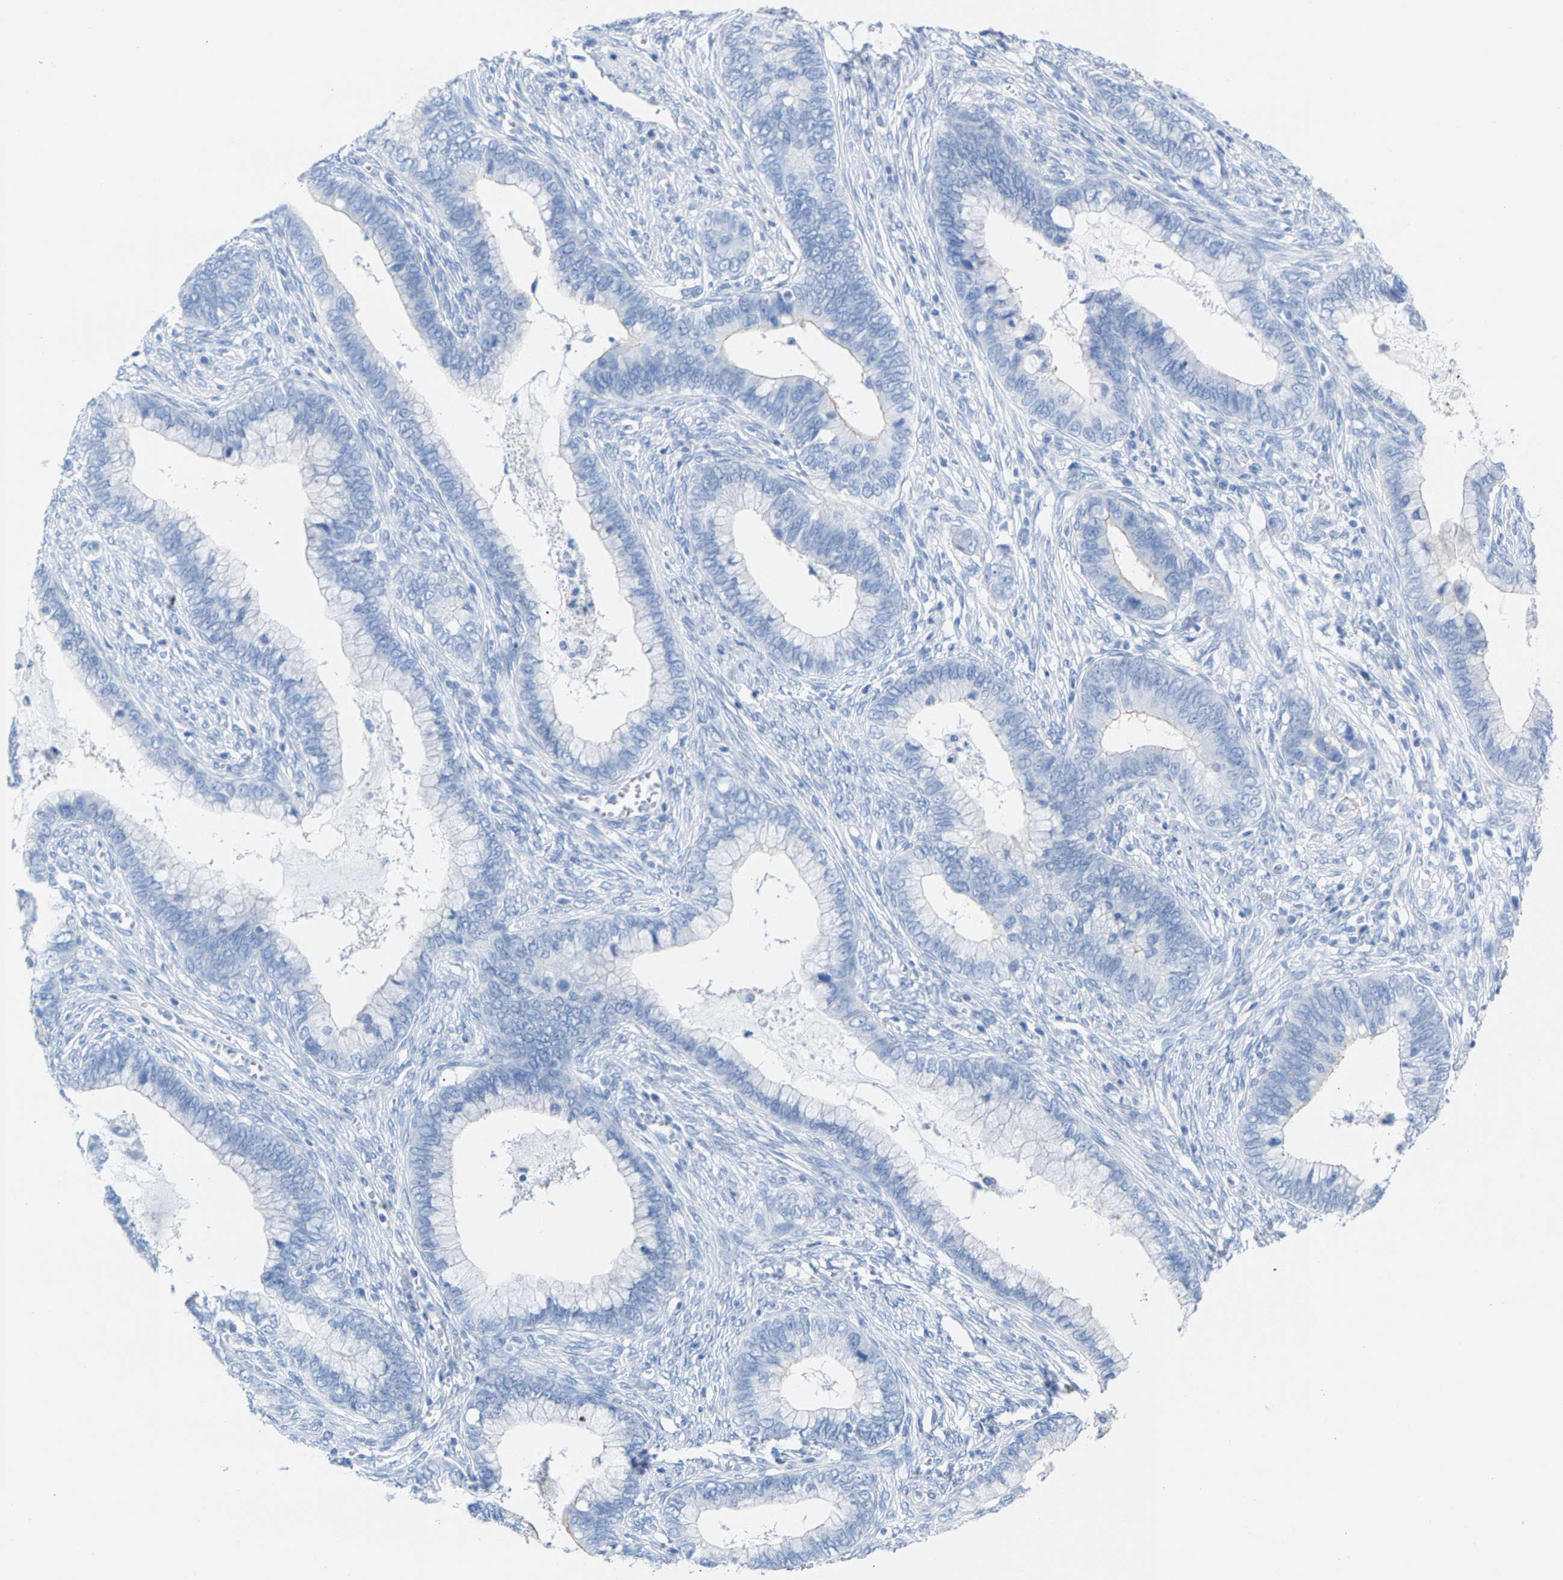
{"staining": {"intensity": "negative", "quantity": "none", "location": "none"}, "tissue": "cervical cancer", "cell_type": "Tumor cells", "image_type": "cancer", "snomed": [{"axis": "morphology", "description": "Adenocarcinoma, NOS"}, {"axis": "topography", "description": "Cervix"}], "caption": "IHC photomicrograph of adenocarcinoma (cervical) stained for a protein (brown), which shows no expression in tumor cells.", "gene": "CPA1", "patient": {"sex": "female", "age": 44}}